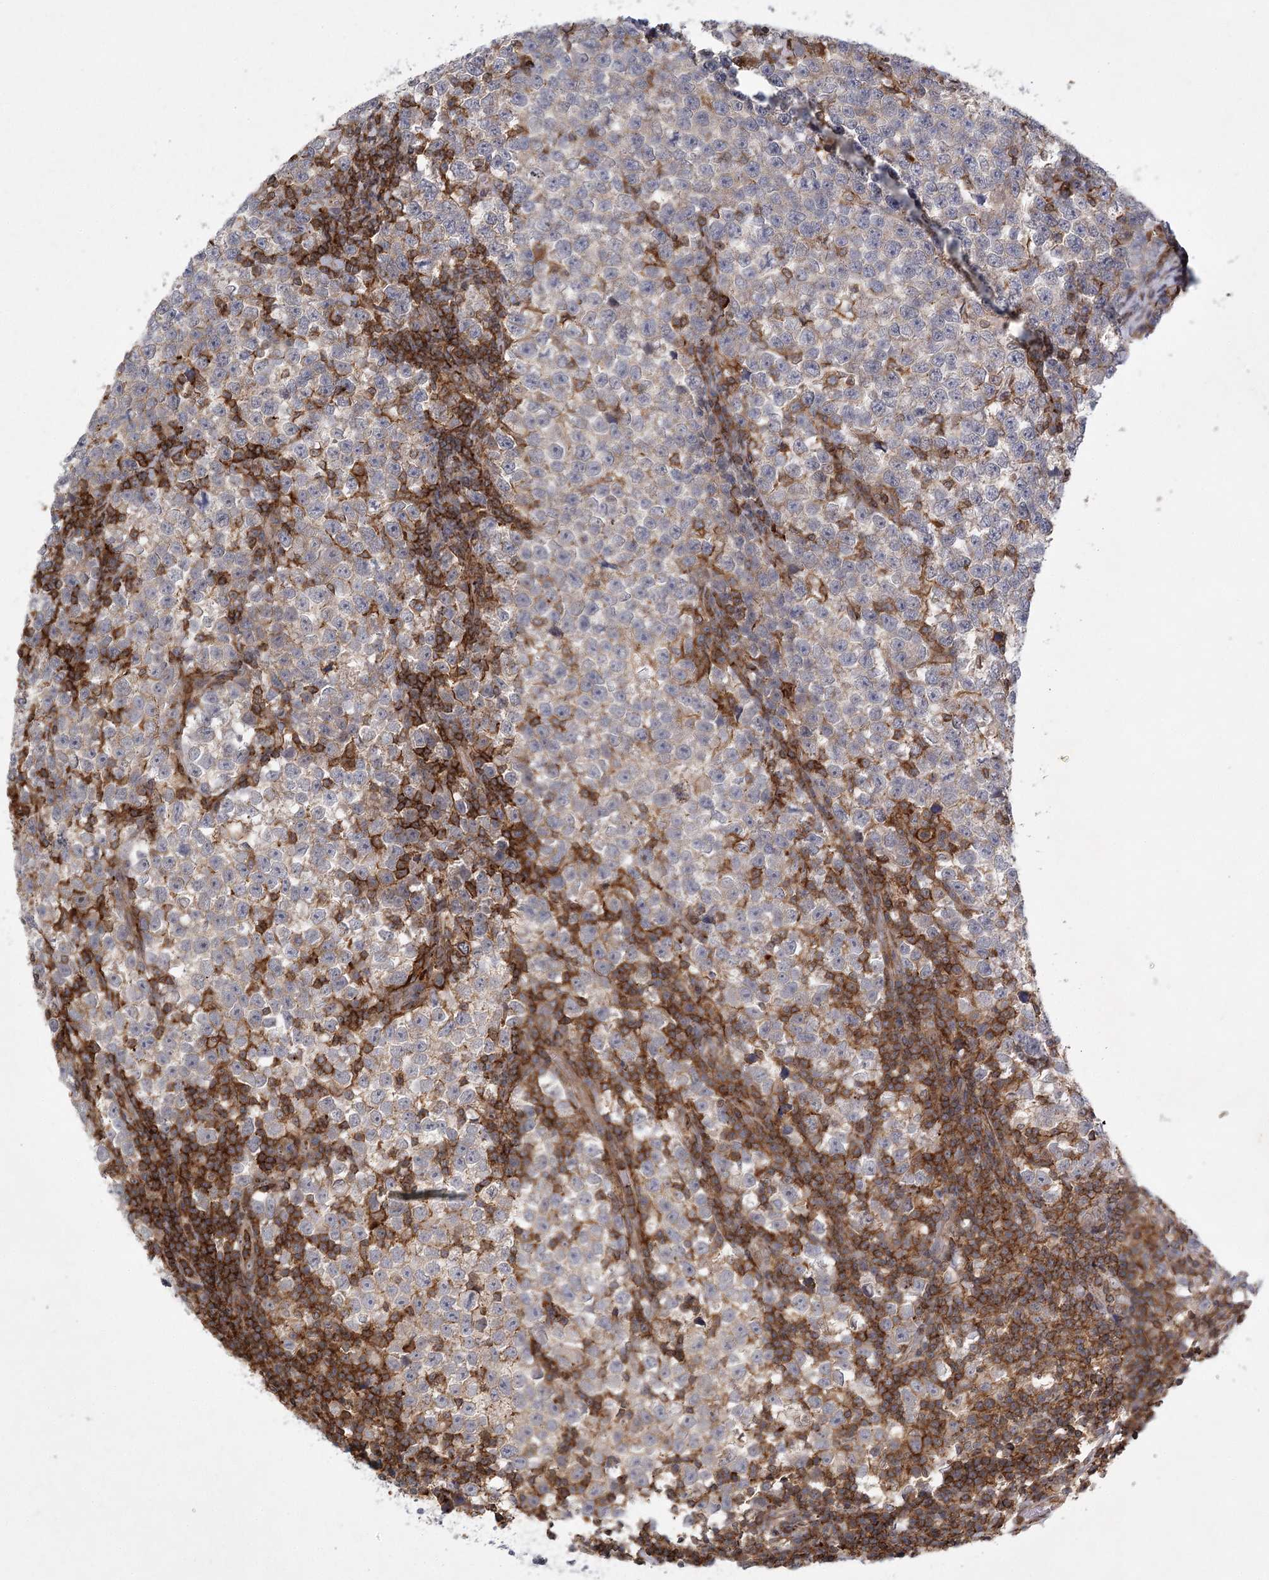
{"staining": {"intensity": "negative", "quantity": "none", "location": "none"}, "tissue": "testis cancer", "cell_type": "Tumor cells", "image_type": "cancer", "snomed": [{"axis": "morphology", "description": "Normal tissue, NOS"}, {"axis": "morphology", "description": "Seminoma, NOS"}, {"axis": "topography", "description": "Testis"}], "caption": "This photomicrograph is of testis cancer stained with immunohistochemistry to label a protein in brown with the nuclei are counter-stained blue. There is no positivity in tumor cells. (Stains: DAB immunohistochemistry with hematoxylin counter stain, Microscopy: brightfield microscopy at high magnification).", "gene": "MEPE", "patient": {"sex": "male", "age": 43}}